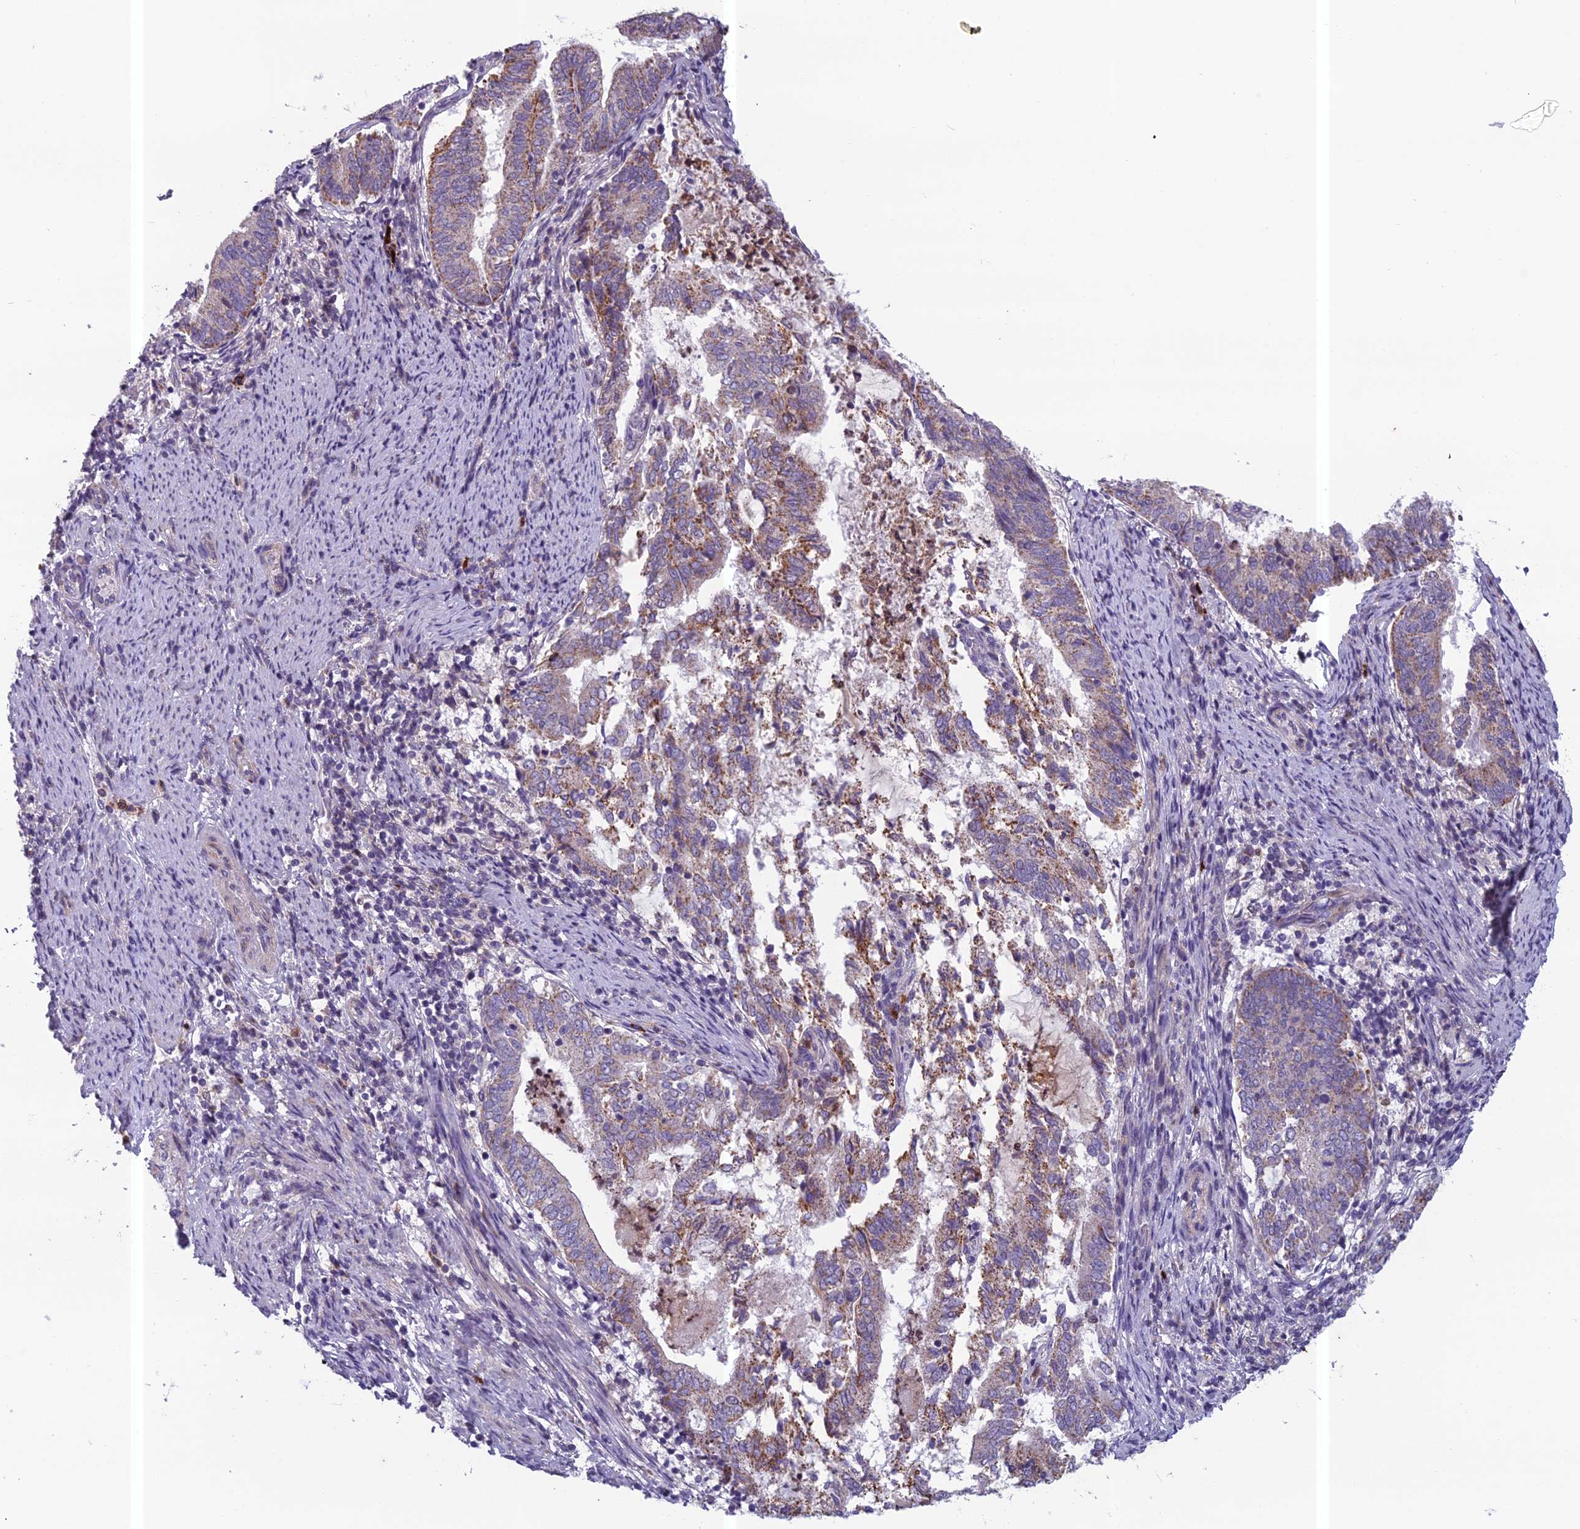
{"staining": {"intensity": "moderate", "quantity": "25%-75%", "location": "cytoplasmic/membranous"}, "tissue": "endometrial cancer", "cell_type": "Tumor cells", "image_type": "cancer", "snomed": [{"axis": "morphology", "description": "Adenocarcinoma, NOS"}, {"axis": "topography", "description": "Endometrium"}], "caption": "Brown immunohistochemical staining in human endometrial cancer (adenocarcinoma) demonstrates moderate cytoplasmic/membranous staining in about 25%-75% of tumor cells.", "gene": "ENSG00000188897", "patient": {"sex": "female", "age": 80}}